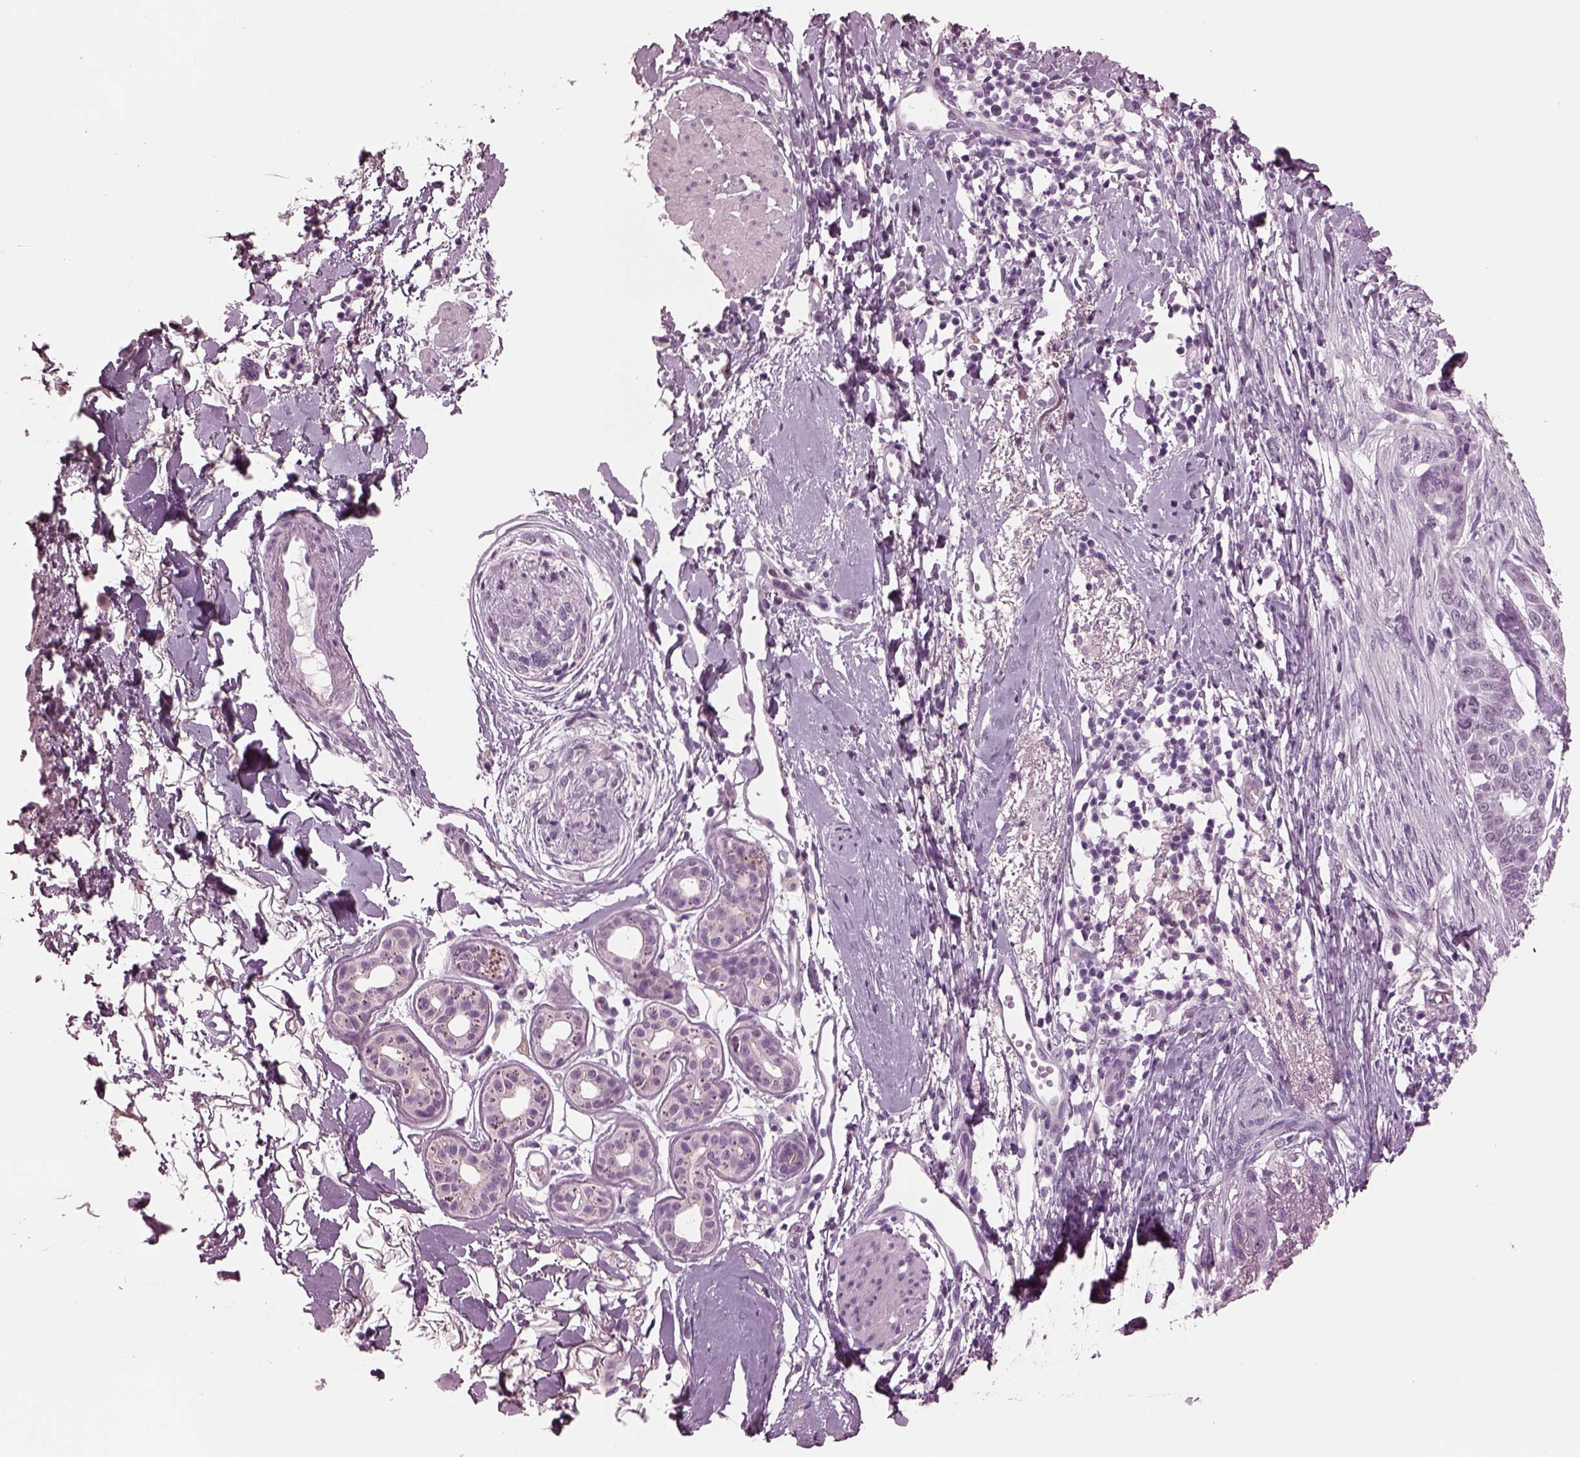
{"staining": {"intensity": "negative", "quantity": "none", "location": "none"}, "tissue": "skin cancer", "cell_type": "Tumor cells", "image_type": "cancer", "snomed": [{"axis": "morphology", "description": "Normal tissue, NOS"}, {"axis": "morphology", "description": "Basal cell carcinoma"}, {"axis": "topography", "description": "Skin"}], "caption": "High magnification brightfield microscopy of skin cancer (basal cell carcinoma) stained with DAB (brown) and counterstained with hematoxylin (blue): tumor cells show no significant expression.", "gene": "SLC6A17", "patient": {"sex": "male", "age": 84}}